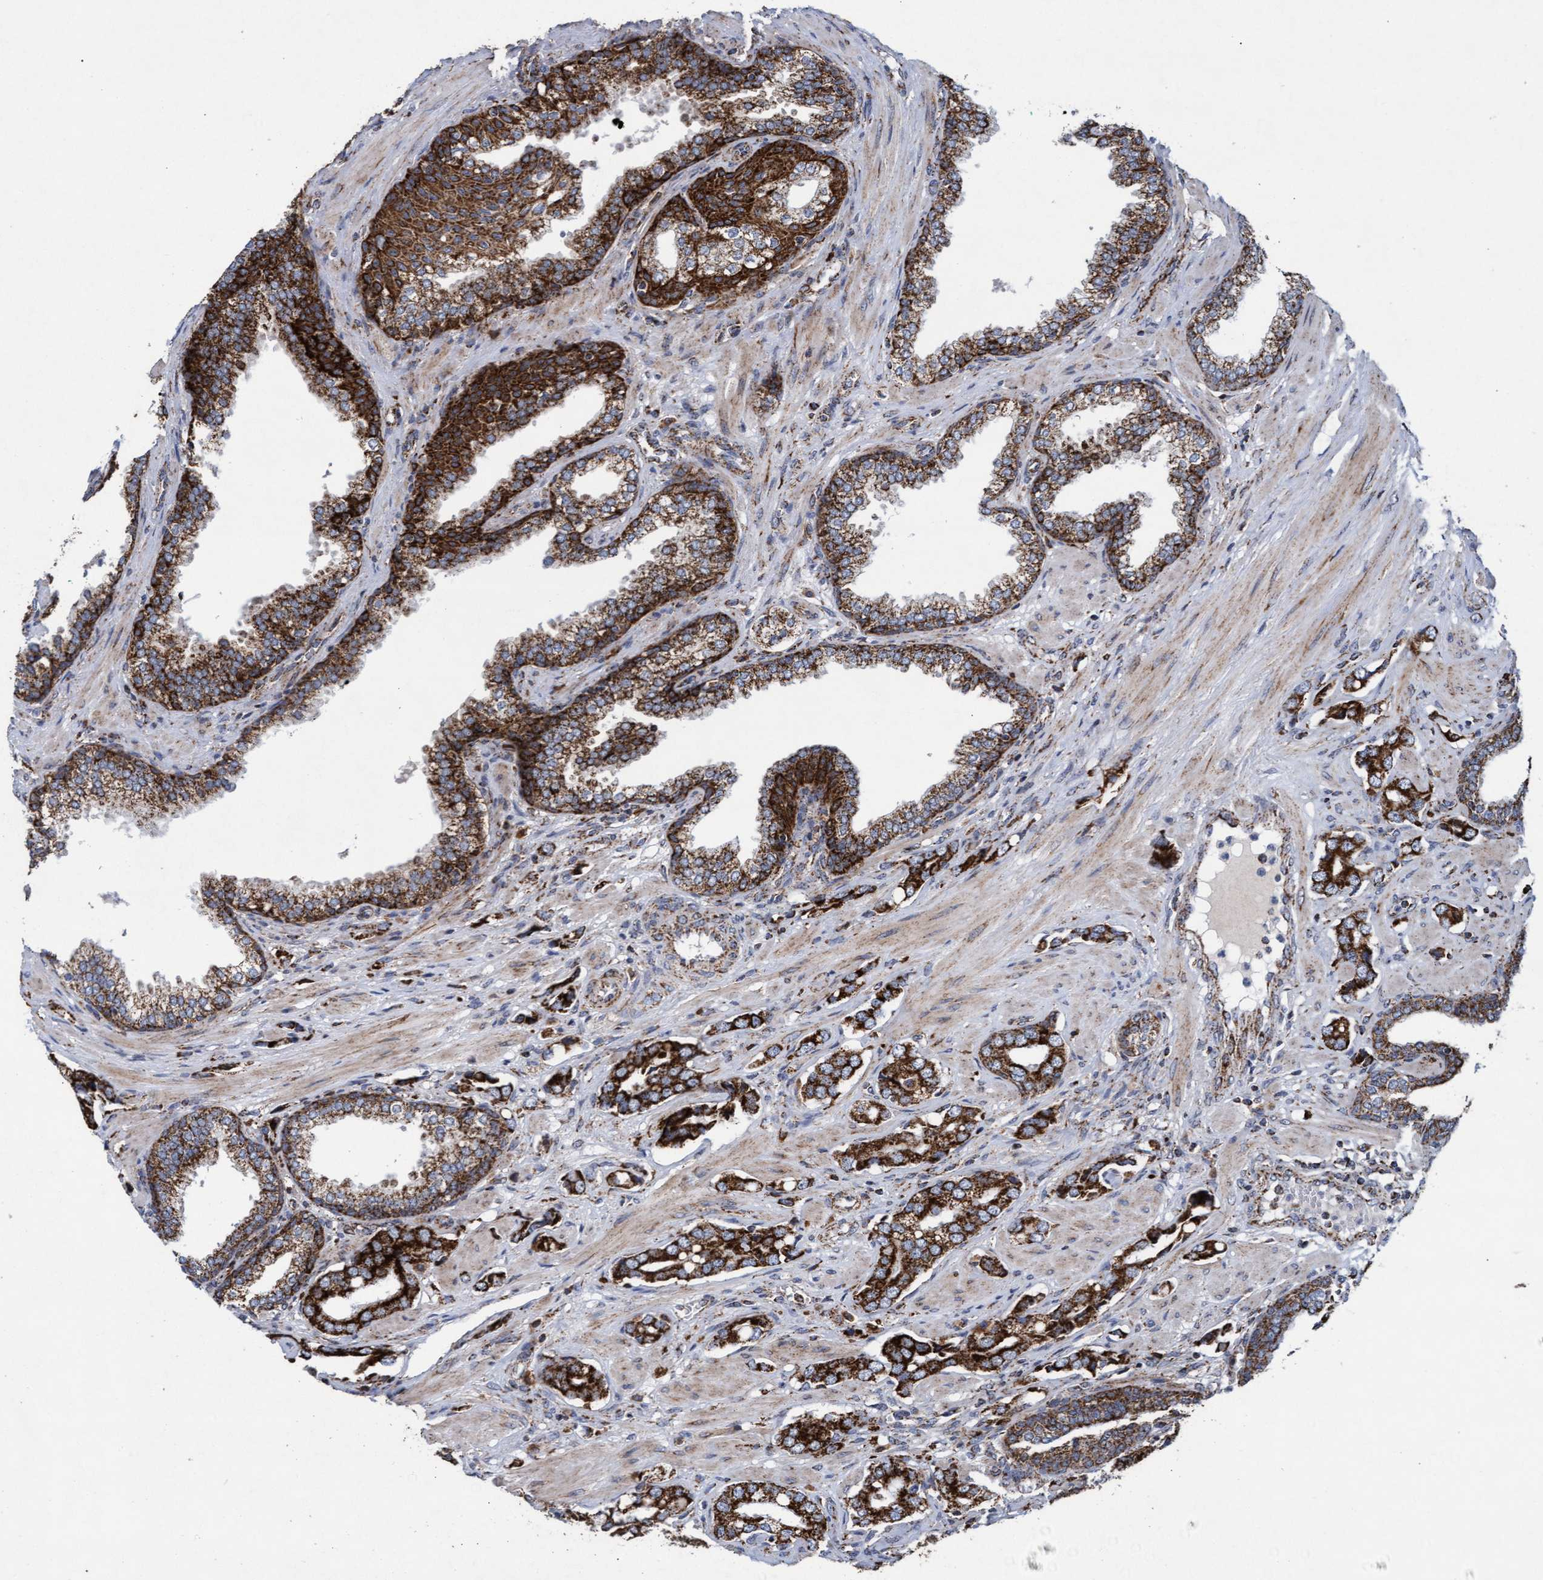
{"staining": {"intensity": "strong", "quantity": ">75%", "location": "cytoplasmic/membranous"}, "tissue": "prostate cancer", "cell_type": "Tumor cells", "image_type": "cancer", "snomed": [{"axis": "morphology", "description": "Adenocarcinoma, High grade"}, {"axis": "topography", "description": "Prostate"}], "caption": "The photomicrograph exhibits staining of prostate cancer, revealing strong cytoplasmic/membranous protein staining (brown color) within tumor cells. The protein of interest is shown in brown color, while the nuclei are stained blue.", "gene": "MRPL38", "patient": {"sex": "male", "age": 52}}